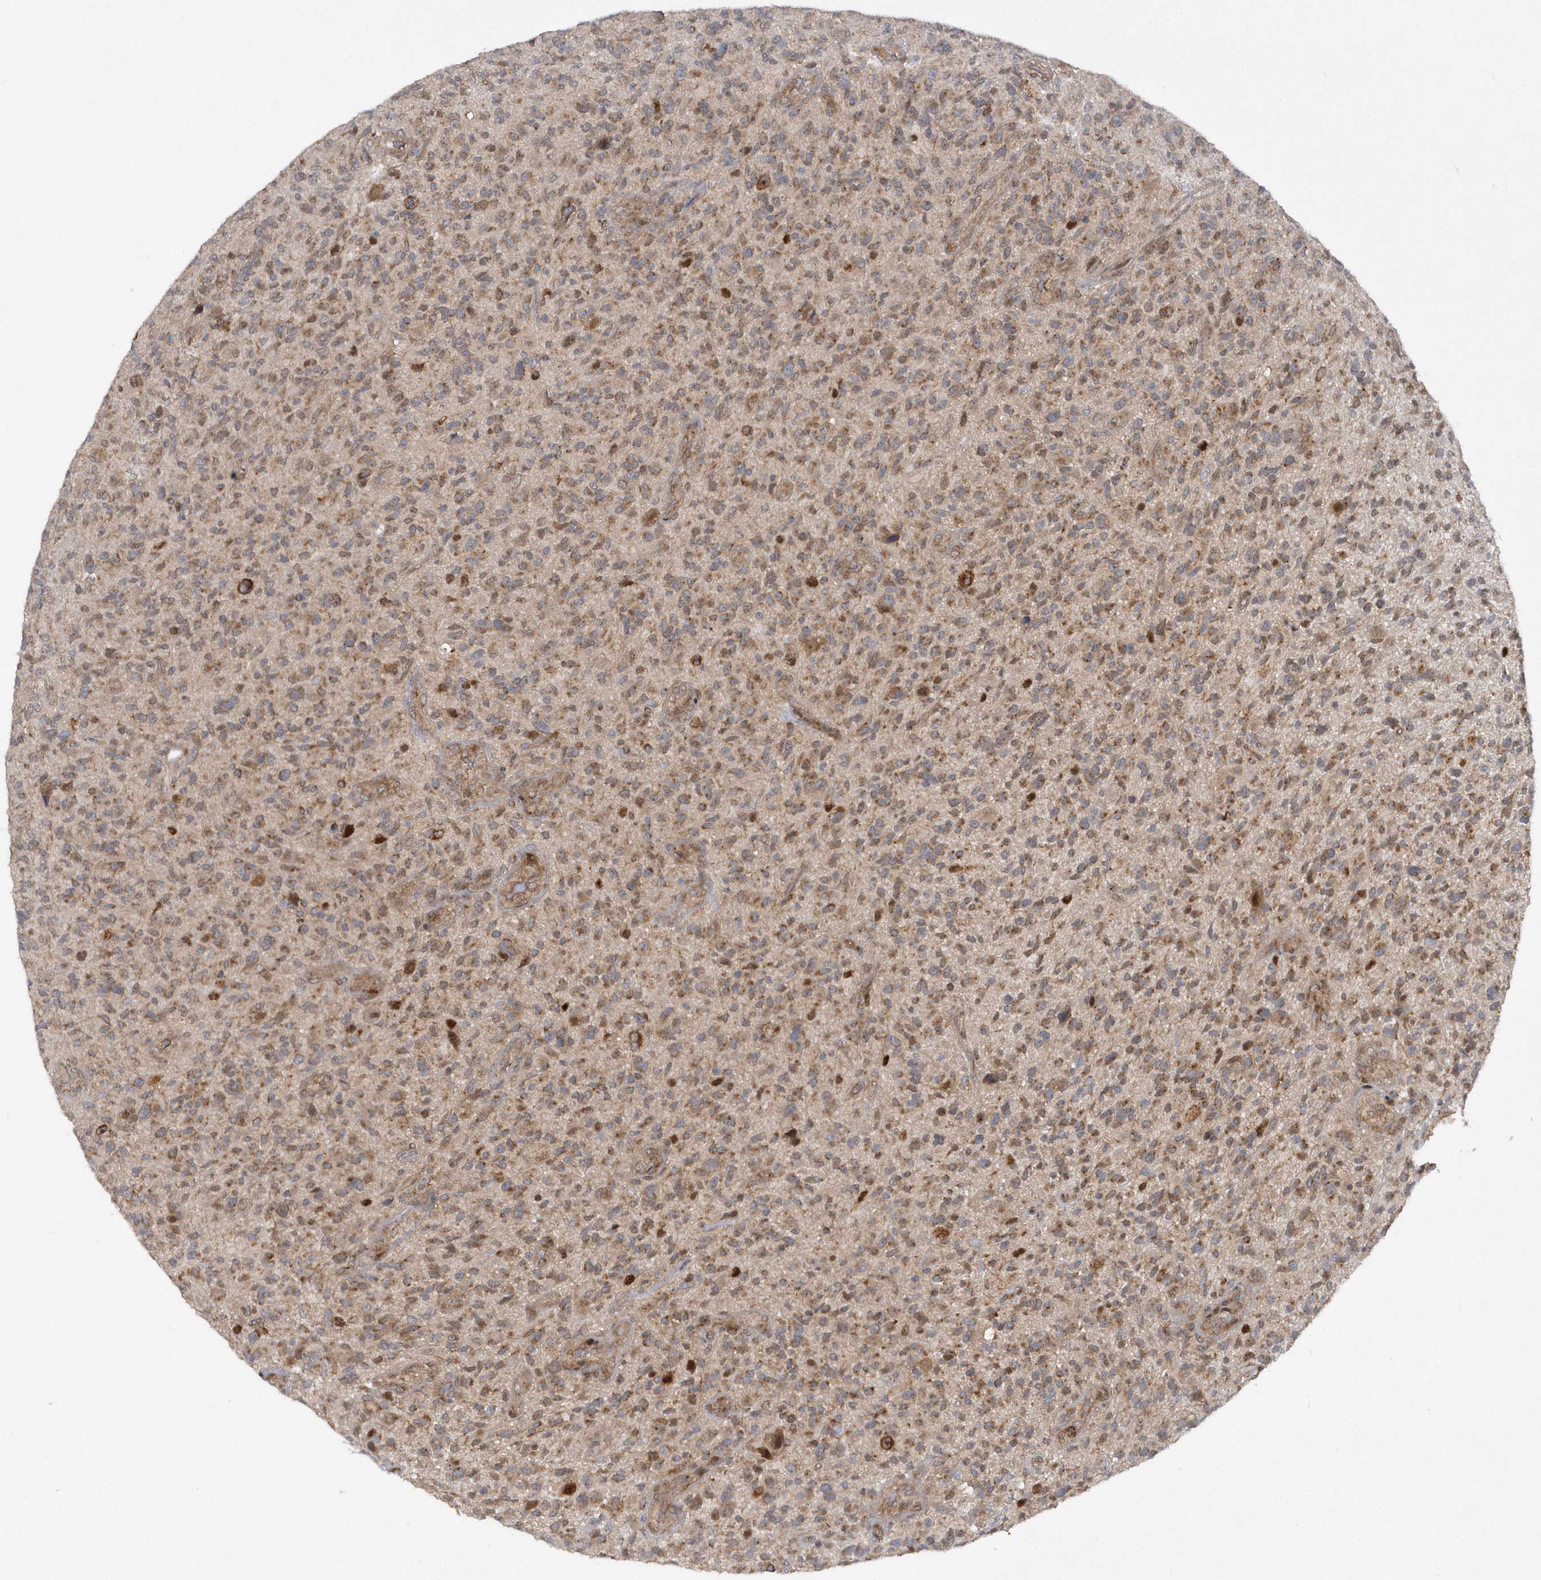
{"staining": {"intensity": "moderate", "quantity": ">75%", "location": "cytoplasmic/membranous"}, "tissue": "glioma", "cell_type": "Tumor cells", "image_type": "cancer", "snomed": [{"axis": "morphology", "description": "Glioma, malignant, High grade"}, {"axis": "topography", "description": "Brain"}], "caption": "Protein analysis of glioma tissue displays moderate cytoplasmic/membranous positivity in approximately >75% of tumor cells. (DAB IHC with brightfield microscopy, high magnification).", "gene": "MXI1", "patient": {"sex": "male", "age": 47}}